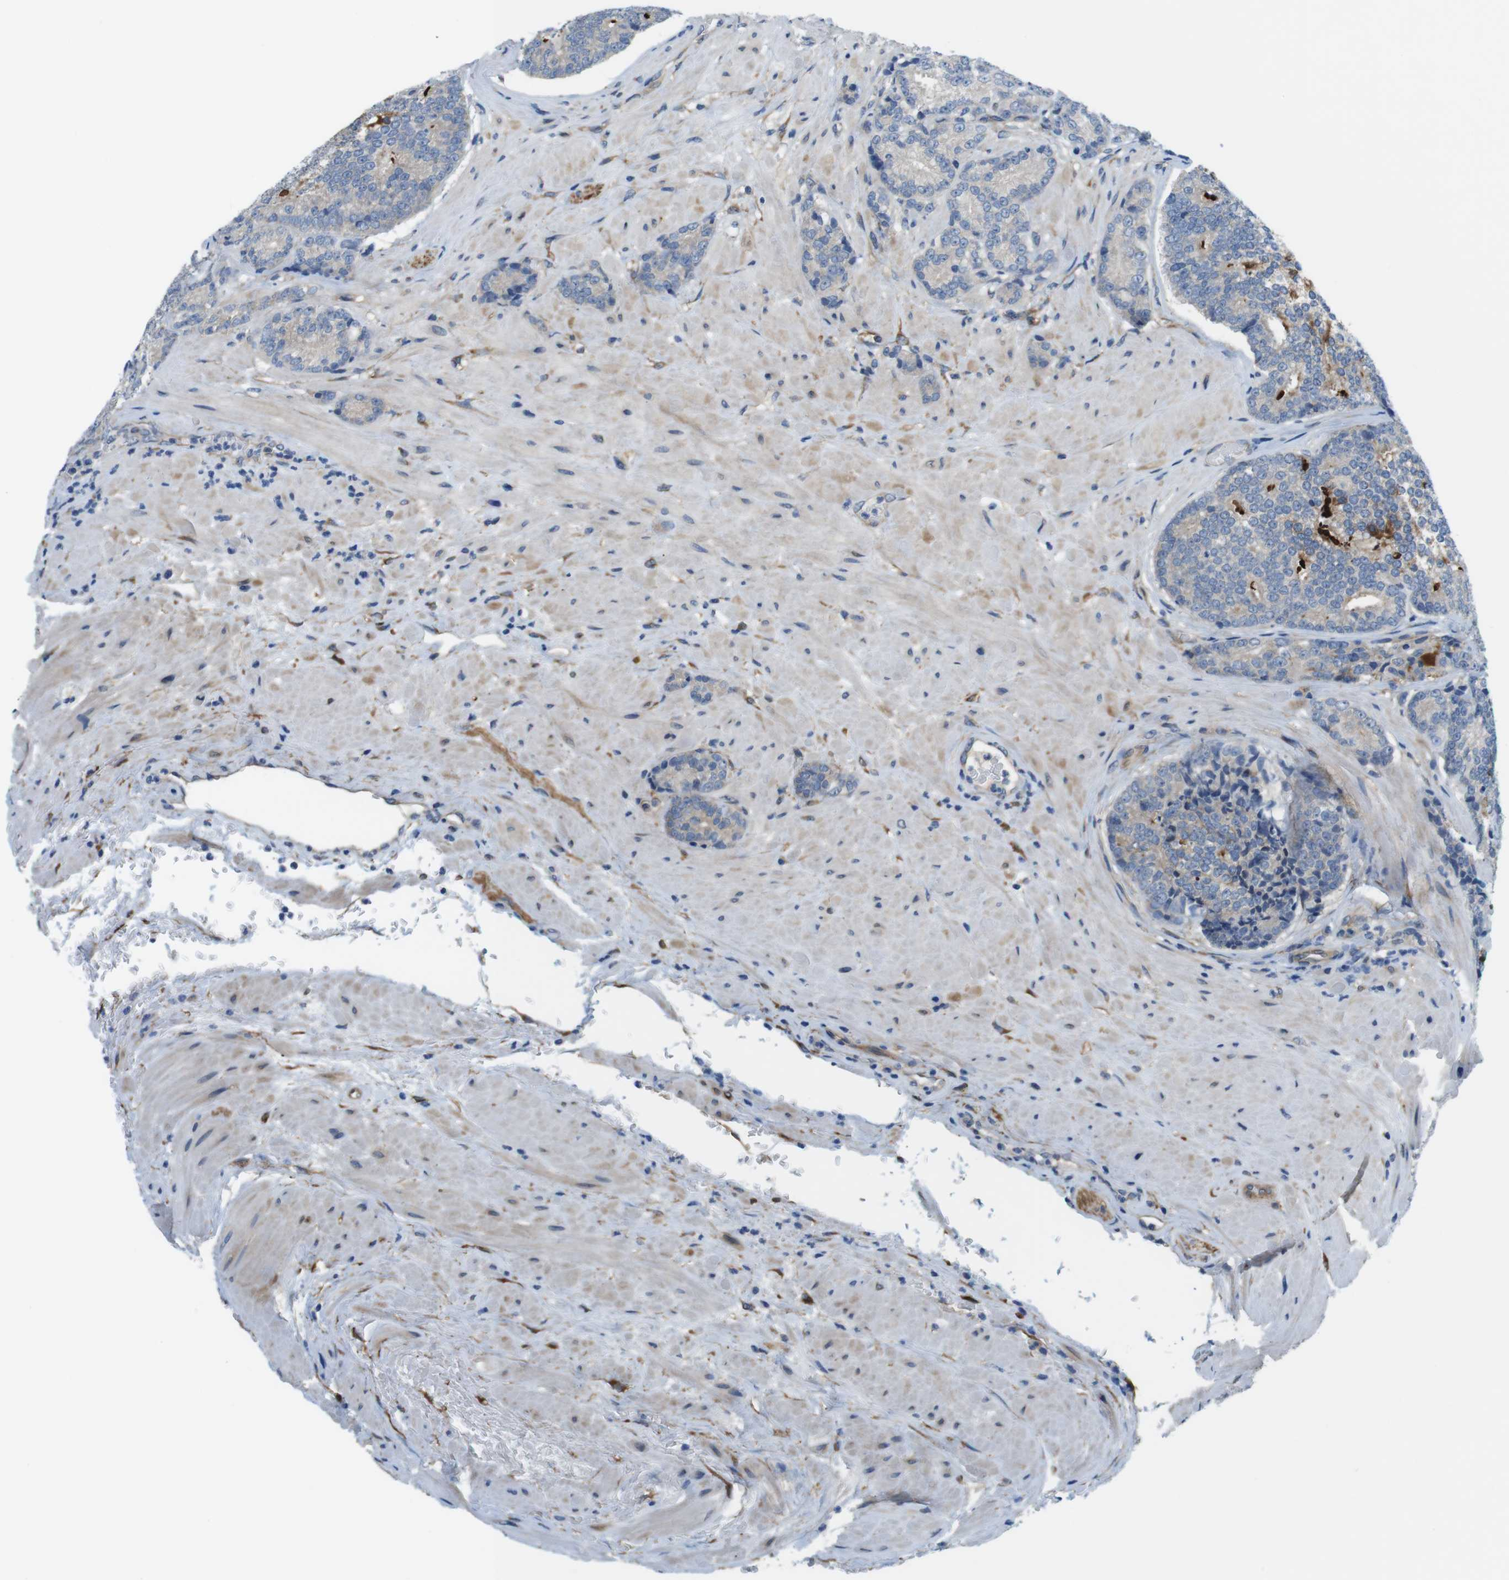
{"staining": {"intensity": "moderate", "quantity": "<25%", "location": "cytoplasmic/membranous"}, "tissue": "prostate cancer", "cell_type": "Tumor cells", "image_type": "cancer", "snomed": [{"axis": "morphology", "description": "Adenocarcinoma, High grade"}, {"axis": "topography", "description": "Prostate"}], "caption": "DAB immunohistochemical staining of human prostate cancer (high-grade adenocarcinoma) displays moderate cytoplasmic/membranous protein staining in approximately <25% of tumor cells. (Brightfield microscopy of DAB IHC at high magnification).", "gene": "DCLK1", "patient": {"sex": "male", "age": 61}}